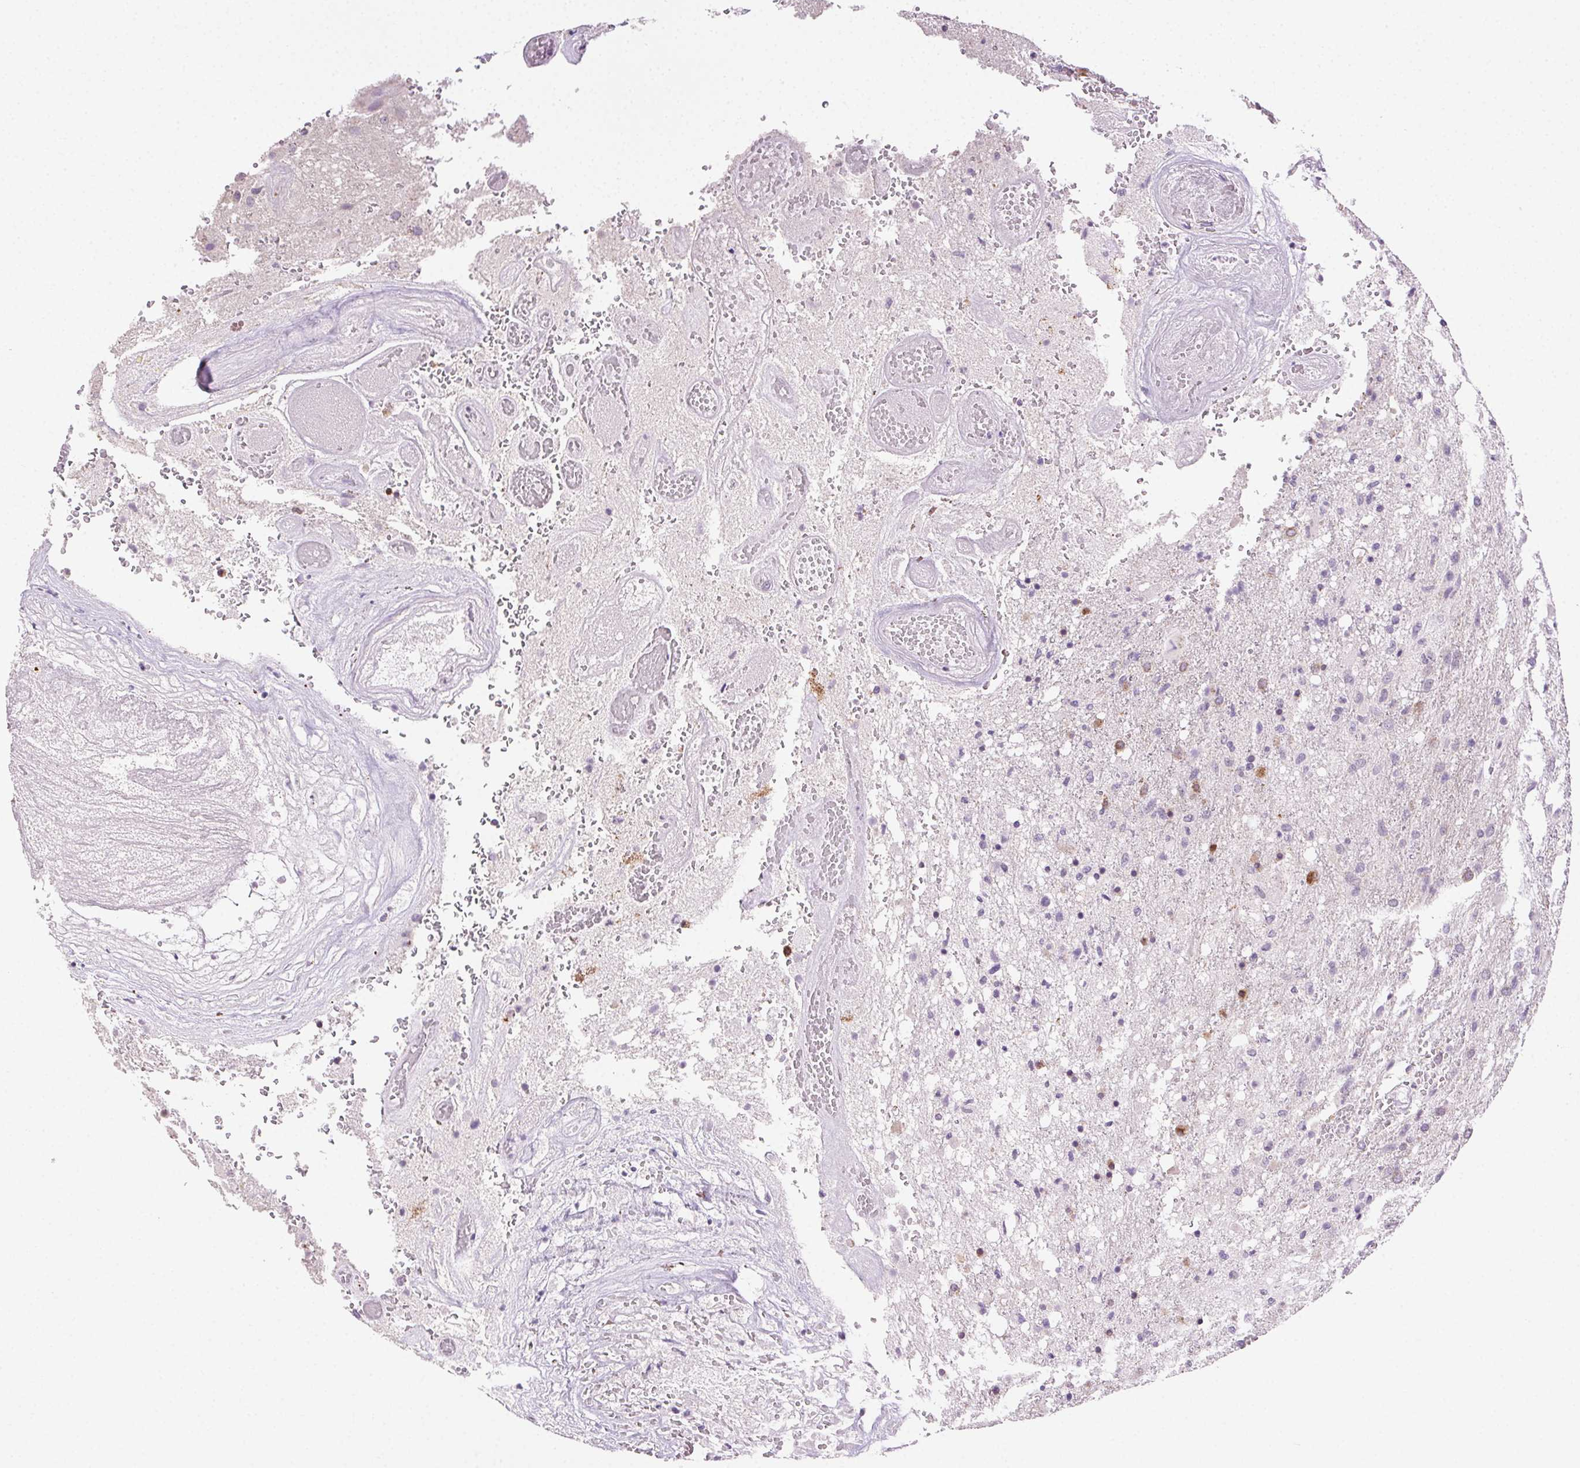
{"staining": {"intensity": "negative", "quantity": "none", "location": "none"}, "tissue": "glioma", "cell_type": "Tumor cells", "image_type": "cancer", "snomed": [{"axis": "morphology", "description": "Glioma, malignant, High grade"}, {"axis": "topography", "description": "Brain"}], "caption": "Protein analysis of glioma exhibits no significant staining in tumor cells. Nuclei are stained in blue.", "gene": "AKAP5", "patient": {"sex": "female", "age": 74}}